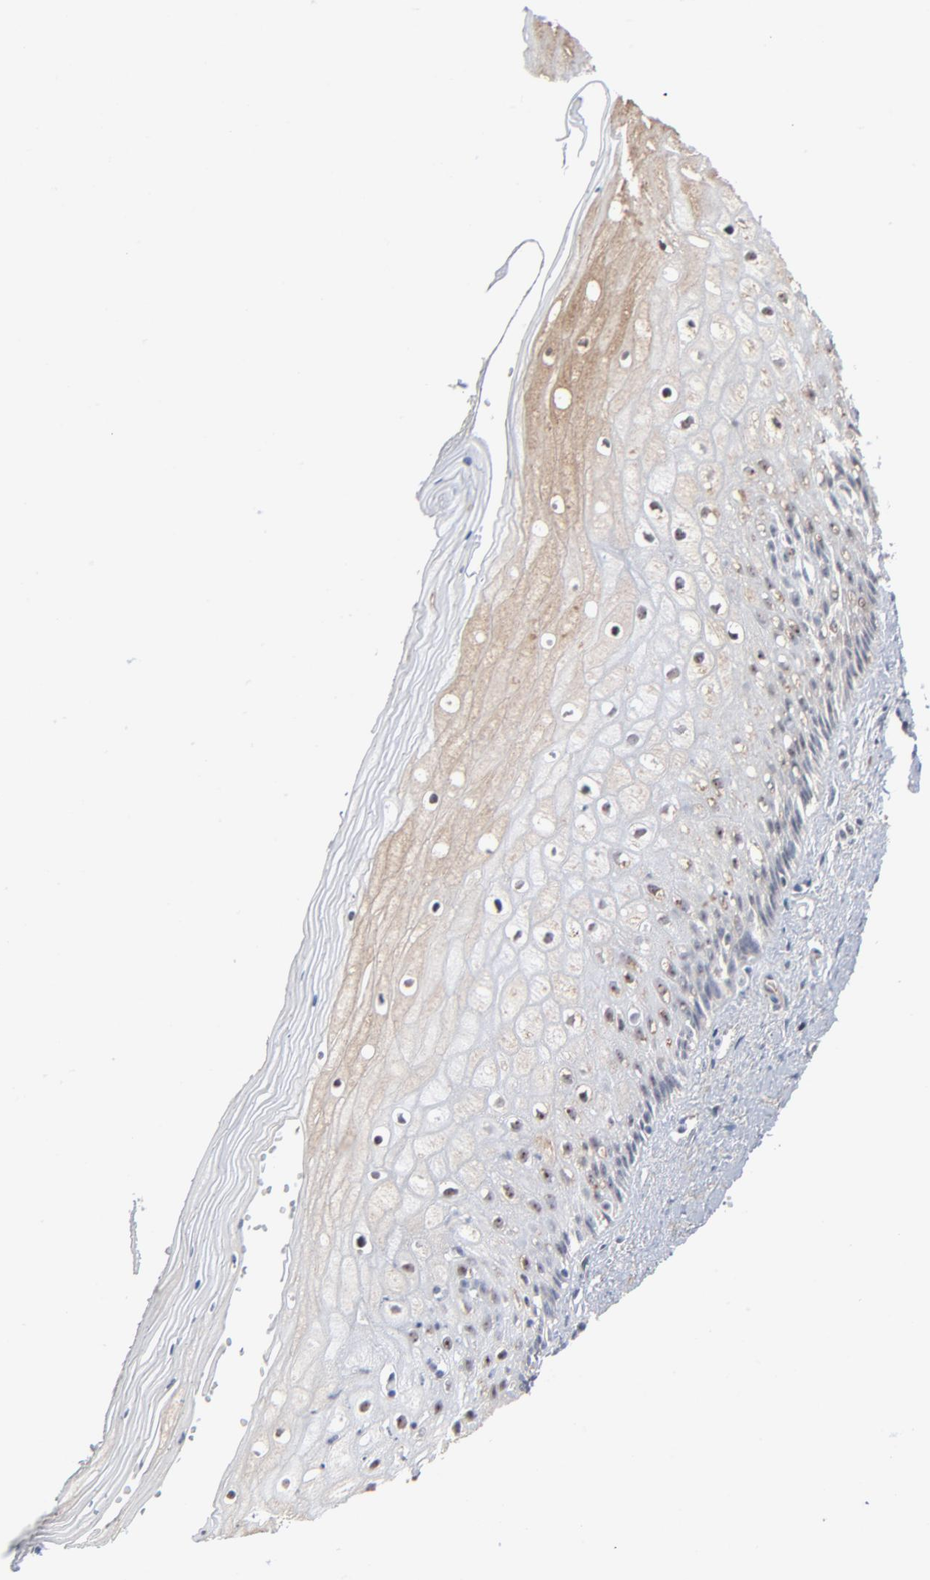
{"staining": {"intensity": "moderate", "quantity": "25%-75%", "location": "nuclear"}, "tissue": "vagina", "cell_type": "Squamous epithelial cells", "image_type": "normal", "snomed": [{"axis": "morphology", "description": "Normal tissue, NOS"}, {"axis": "topography", "description": "Vagina"}], "caption": "The micrograph exhibits staining of unremarkable vagina, revealing moderate nuclear protein expression (brown color) within squamous epithelial cells.", "gene": "MPHOSPH6", "patient": {"sex": "female", "age": 46}}